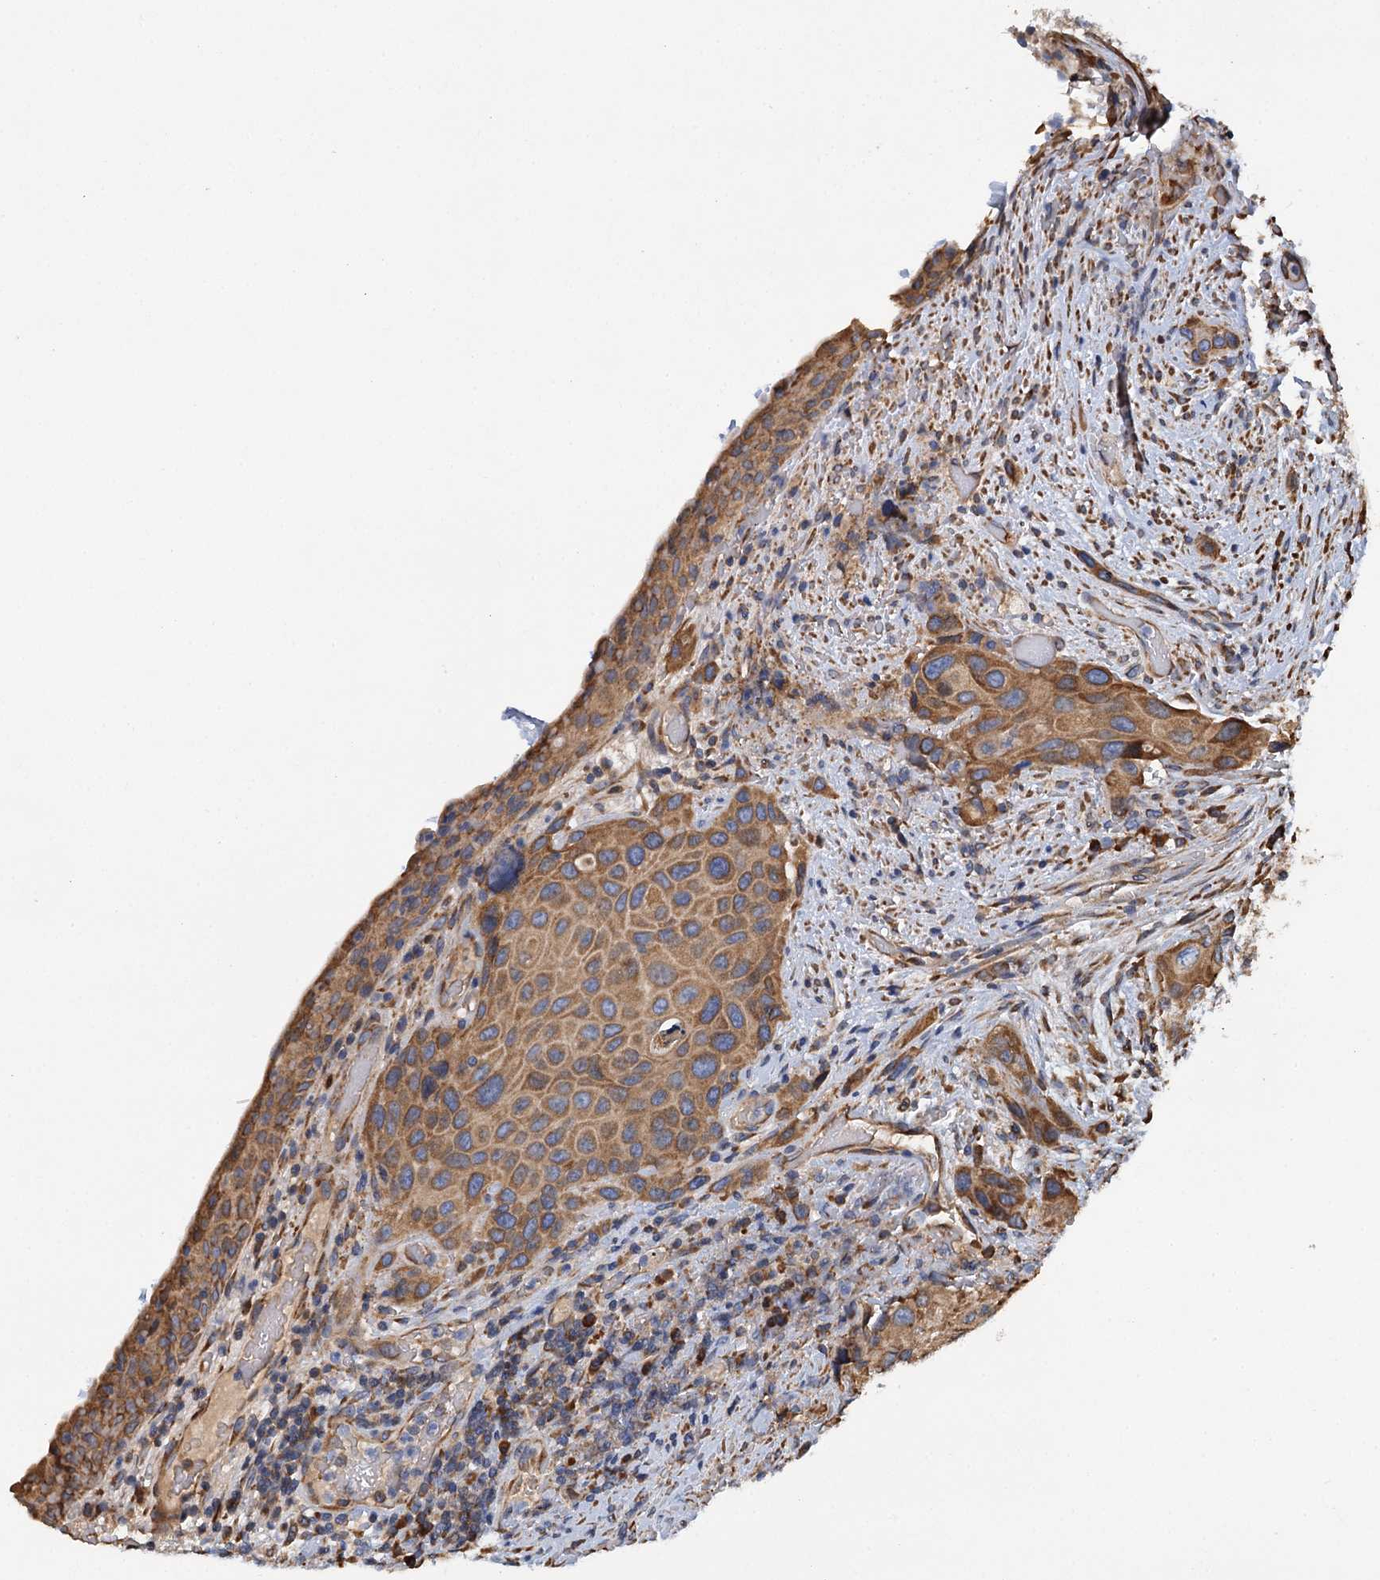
{"staining": {"intensity": "moderate", "quantity": "25%-75%", "location": "cytoplasmic/membranous"}, "tissue": "urothelial cancer", "cell_type": "Tumor cells", "image_type": "cancer", "snomed": [{"axis": "morphology", "description": "Normal tissue, NOS"}, {"axis": "morphology", "description": "Urothelial carcinoma, High grade"}, {"axis": "topography", "description": "Vascular tissue"}, {"axis": "topography", "description": "Urinary bladder"}], "caption": "A photomicrograph of human urothelial cancer stained for a protein demonstrates moderate cytoplasmic/membranous brown staining in tumor cells. Nuclei are stained in blue.", "gene": "LINS1", "patient": {"sex": "female", "age": 56}}